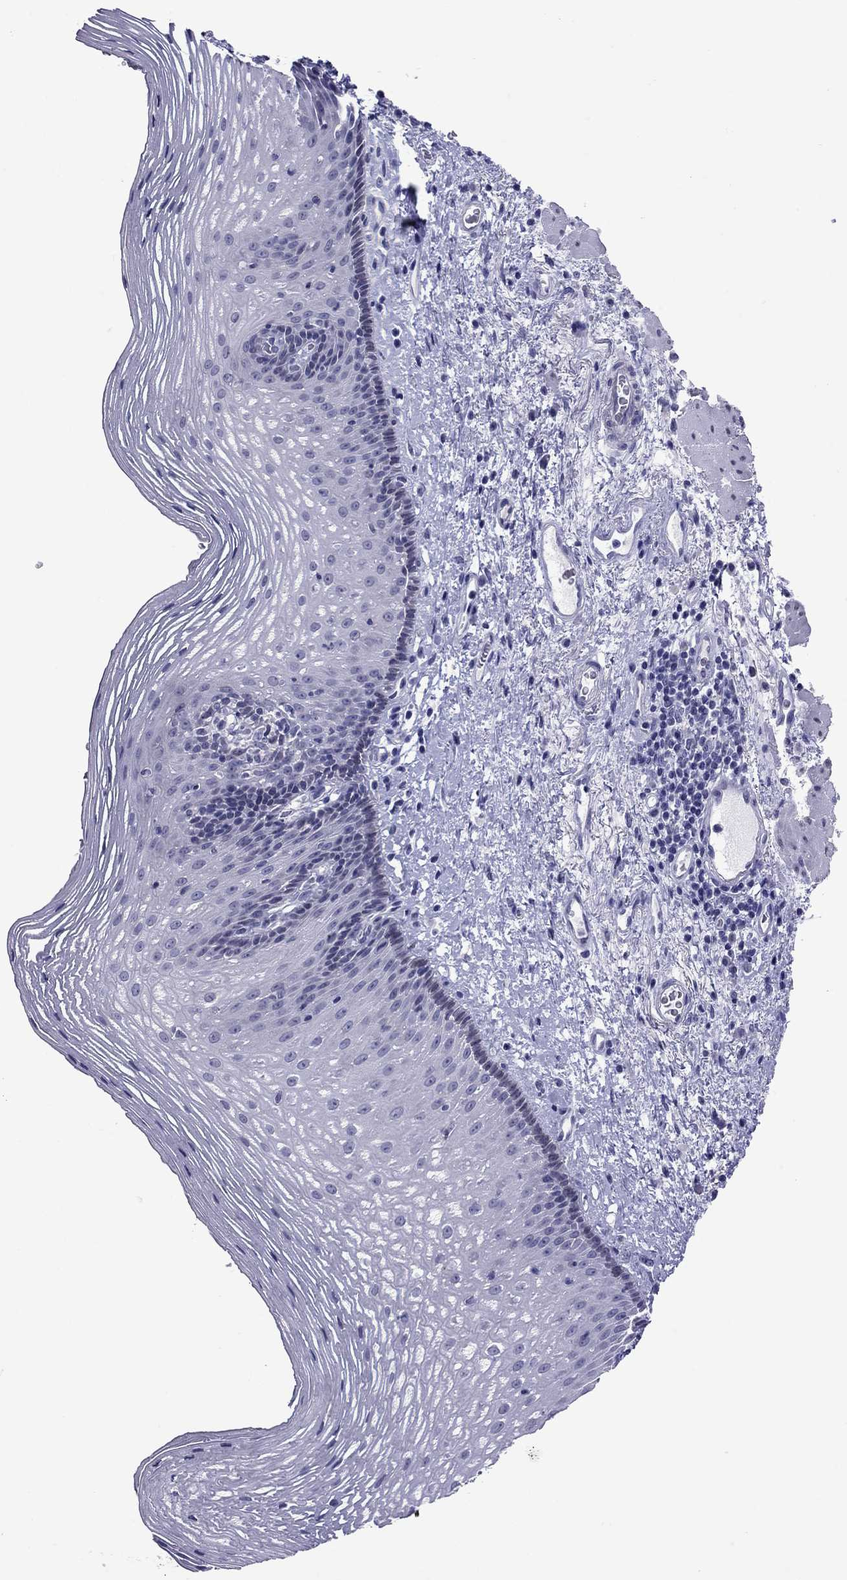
{"staining": {"intensity": "negative", "quantity": "none", "location": "none"}, "tissue": "esophagus", "cell_type": "Squamous epithelial cells", "image_type": "normal", "snomed": [{"axis": "morphology", "description": "Normal tissue, NOS"}, {"axis": "topography", "description": "Esophagus"}], "caption": "DAB immunohistochemical staining of benign esophagus reveals no significant expression in squamous epithelial cells.", "gene": "ARMC12", "patient": {"sex": "male", "age": 76}}